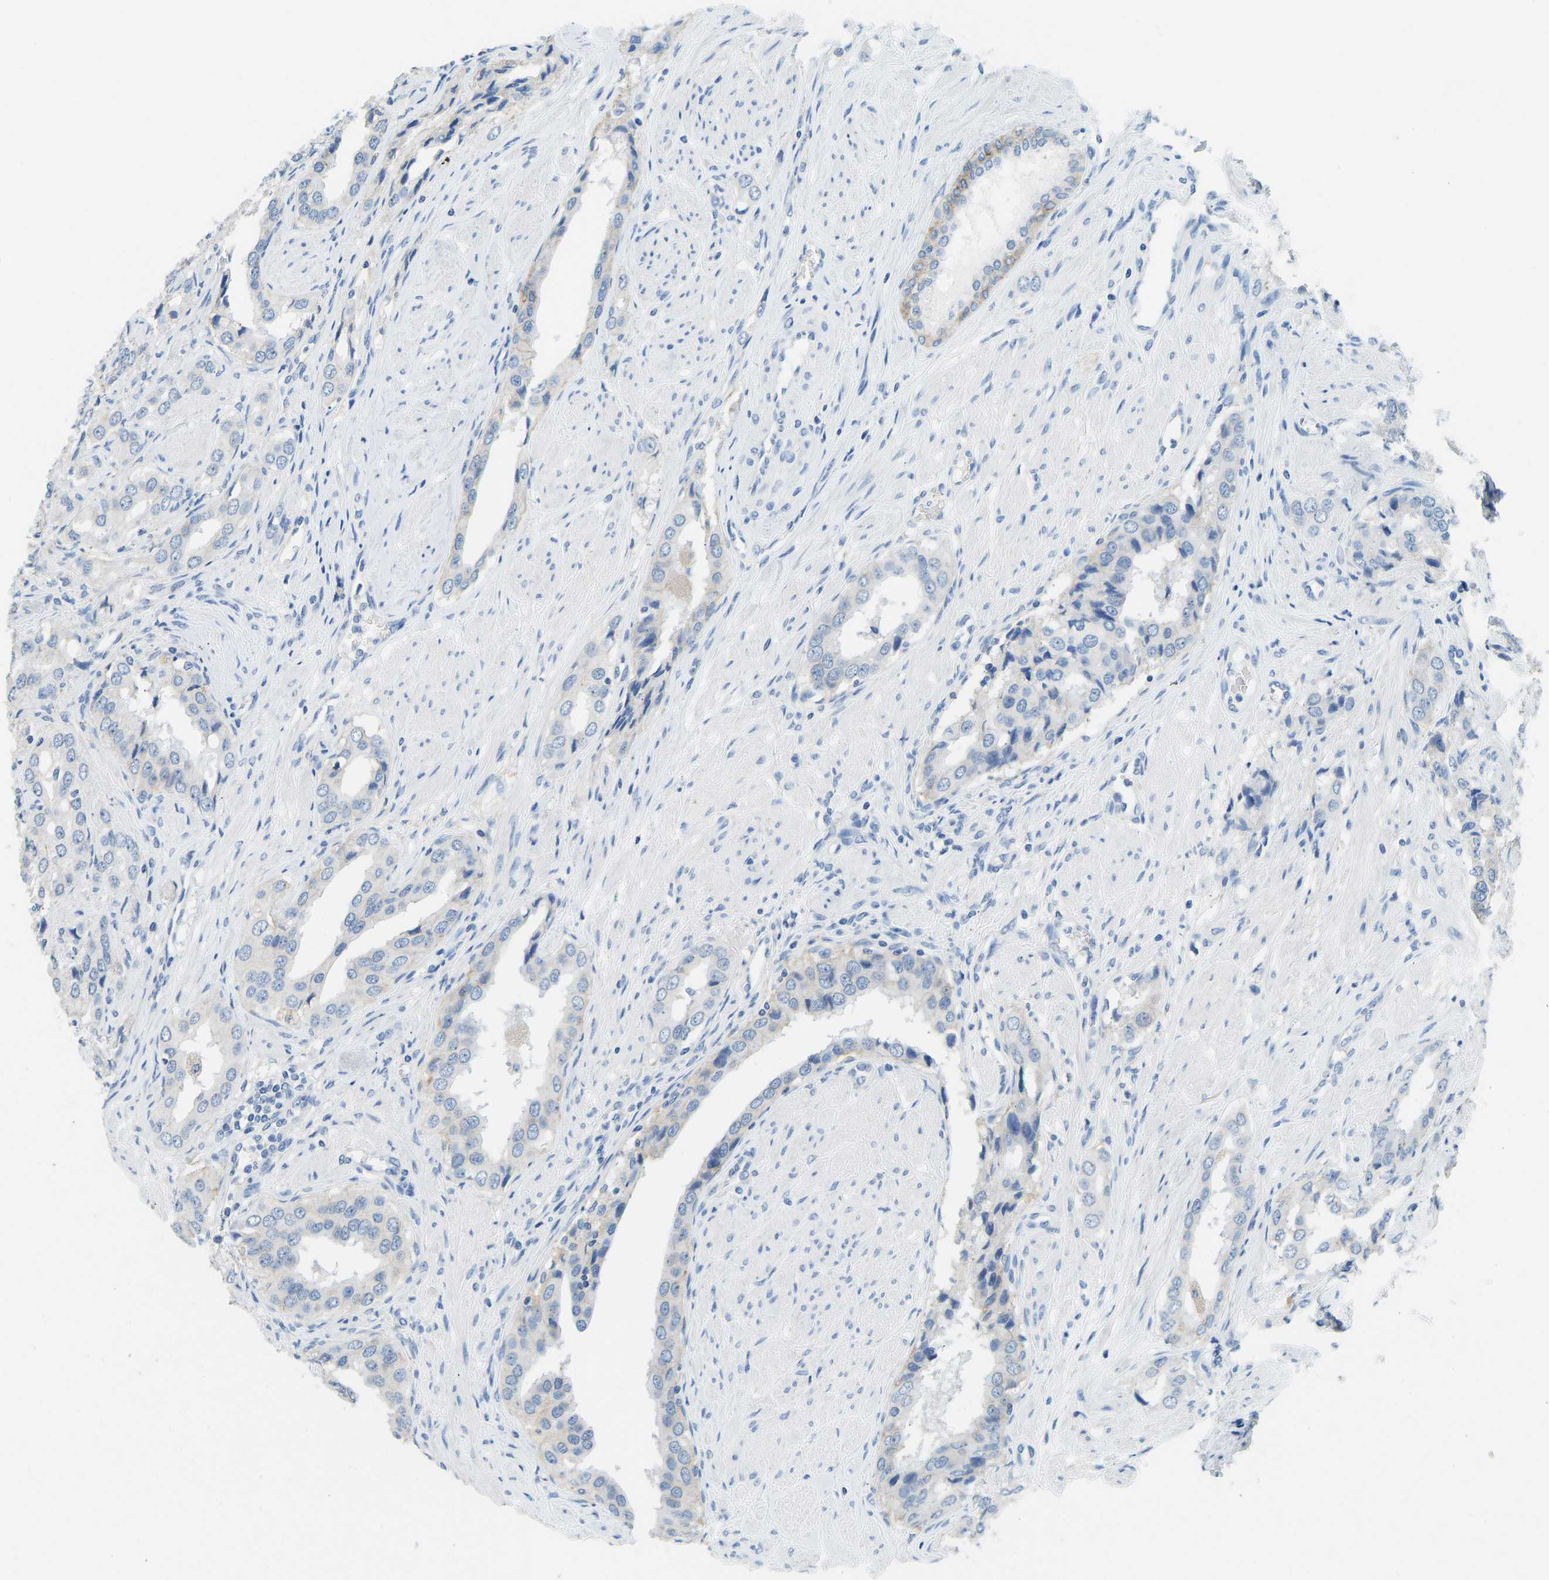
{"staining": {"intensity": "negative", "quantity": "none", "location": "none"}, "tissue": "prostate cancer", "cell_type": "Tumor cells", "image_type": "cancer", "snomed": [{"axis": "morphology", "description": "Adenocarcinoma, High grade"}, {"axis": "topography", "description": "Prostate"}], "caption": "DAB immunohistochemical staining of human prostate cancer demonstrates no significant expression in tumor cells.", "gene": "ATP1A1", "patient": {"sex": "male", "age": 52}}